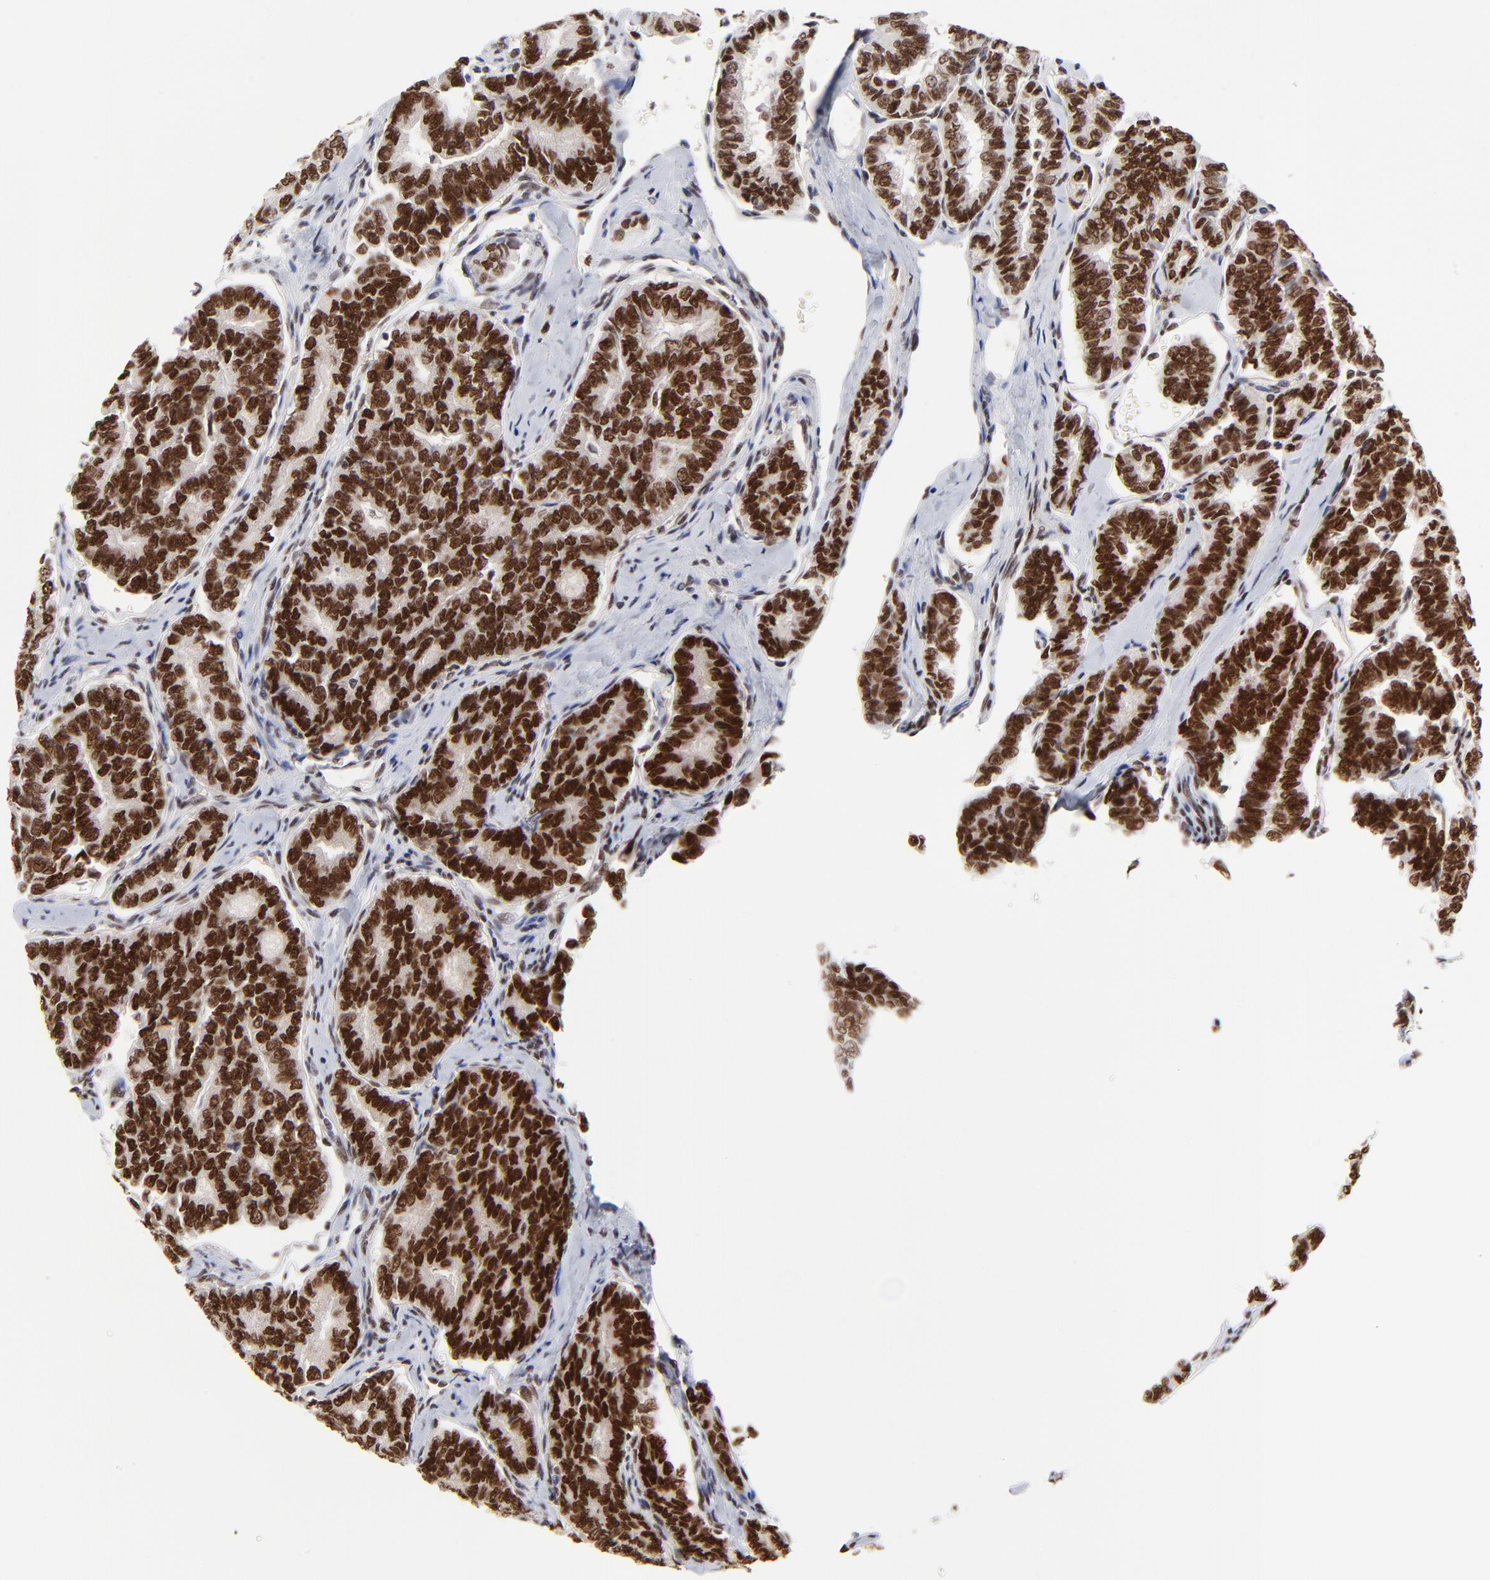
{"staining": {"intensity": "strong", "quantity": ">75%", "location": "nuclear"}, "tissue": "thyroid cancer", "cell_type": "Tumor cells", "image_type": "cancer", "snomed": [{"axis": "morphology", "description": "Papillary adenocarcinoma, NOS"}, {"axis": "topography", "description": "Thyroid gland"}], "caption": "A brown stain highlights strong nuclear expression of a protein in human thyroid cancer tumor cells.", "gene": "ZMYM3", "patient": {"sex": "female", "age": 35}}